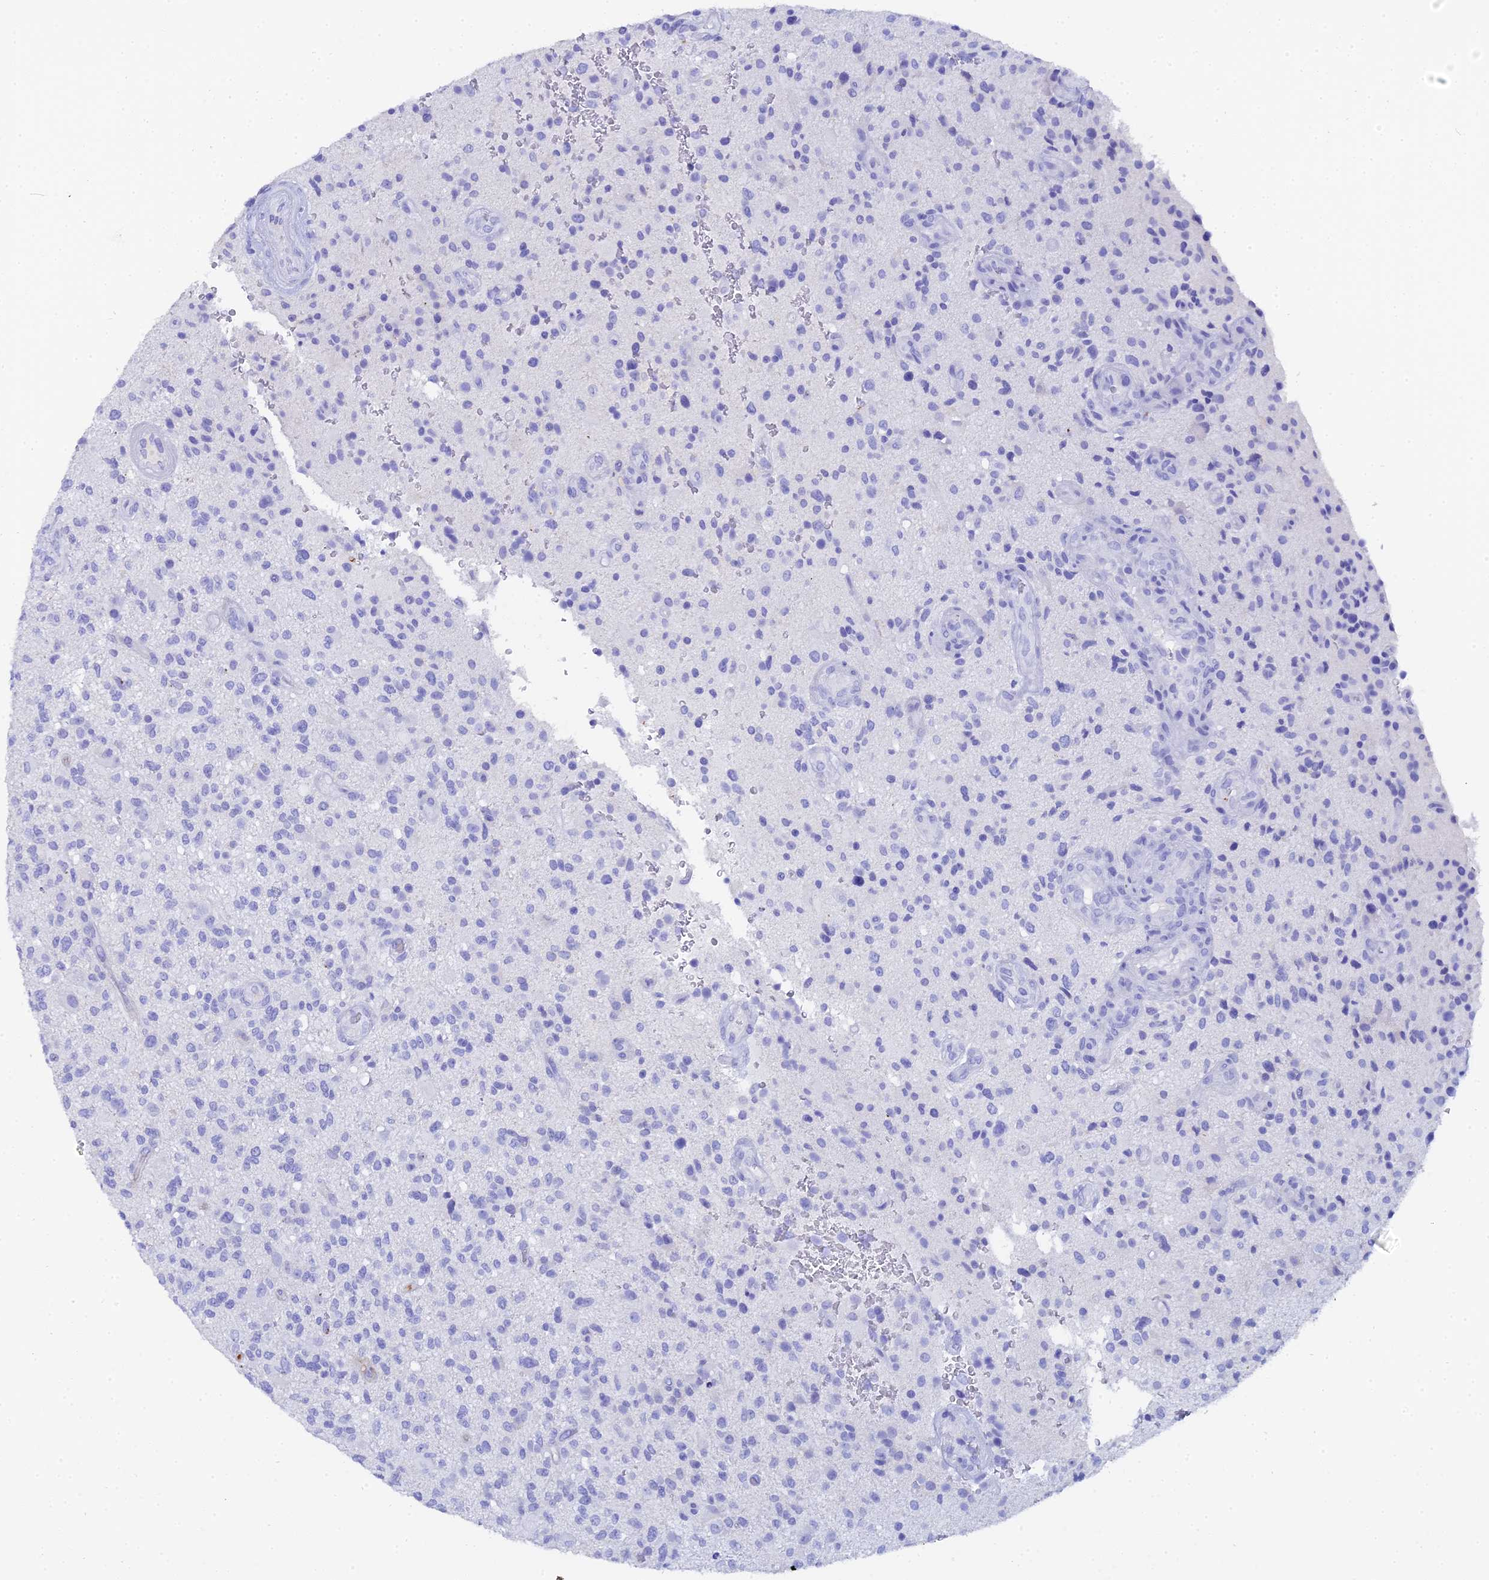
{"staining": {"intensity": "negative", "quantity": "none", "location": "none"}, "tissue": "glioma", "cell_type": "Tumor cells", "image_type": "cancer", "snomed": [{"axis": "morphology", "description": "Glioma, malignant, High grade"}, {"axis": "topography", "description": "Brain"}], "caption": "A micrograph of human malignant glioma (high-grade) is negative for staining in tumor cells.", "gene": "CELA3A", "patient": {"sex": "male", "age": 47}}